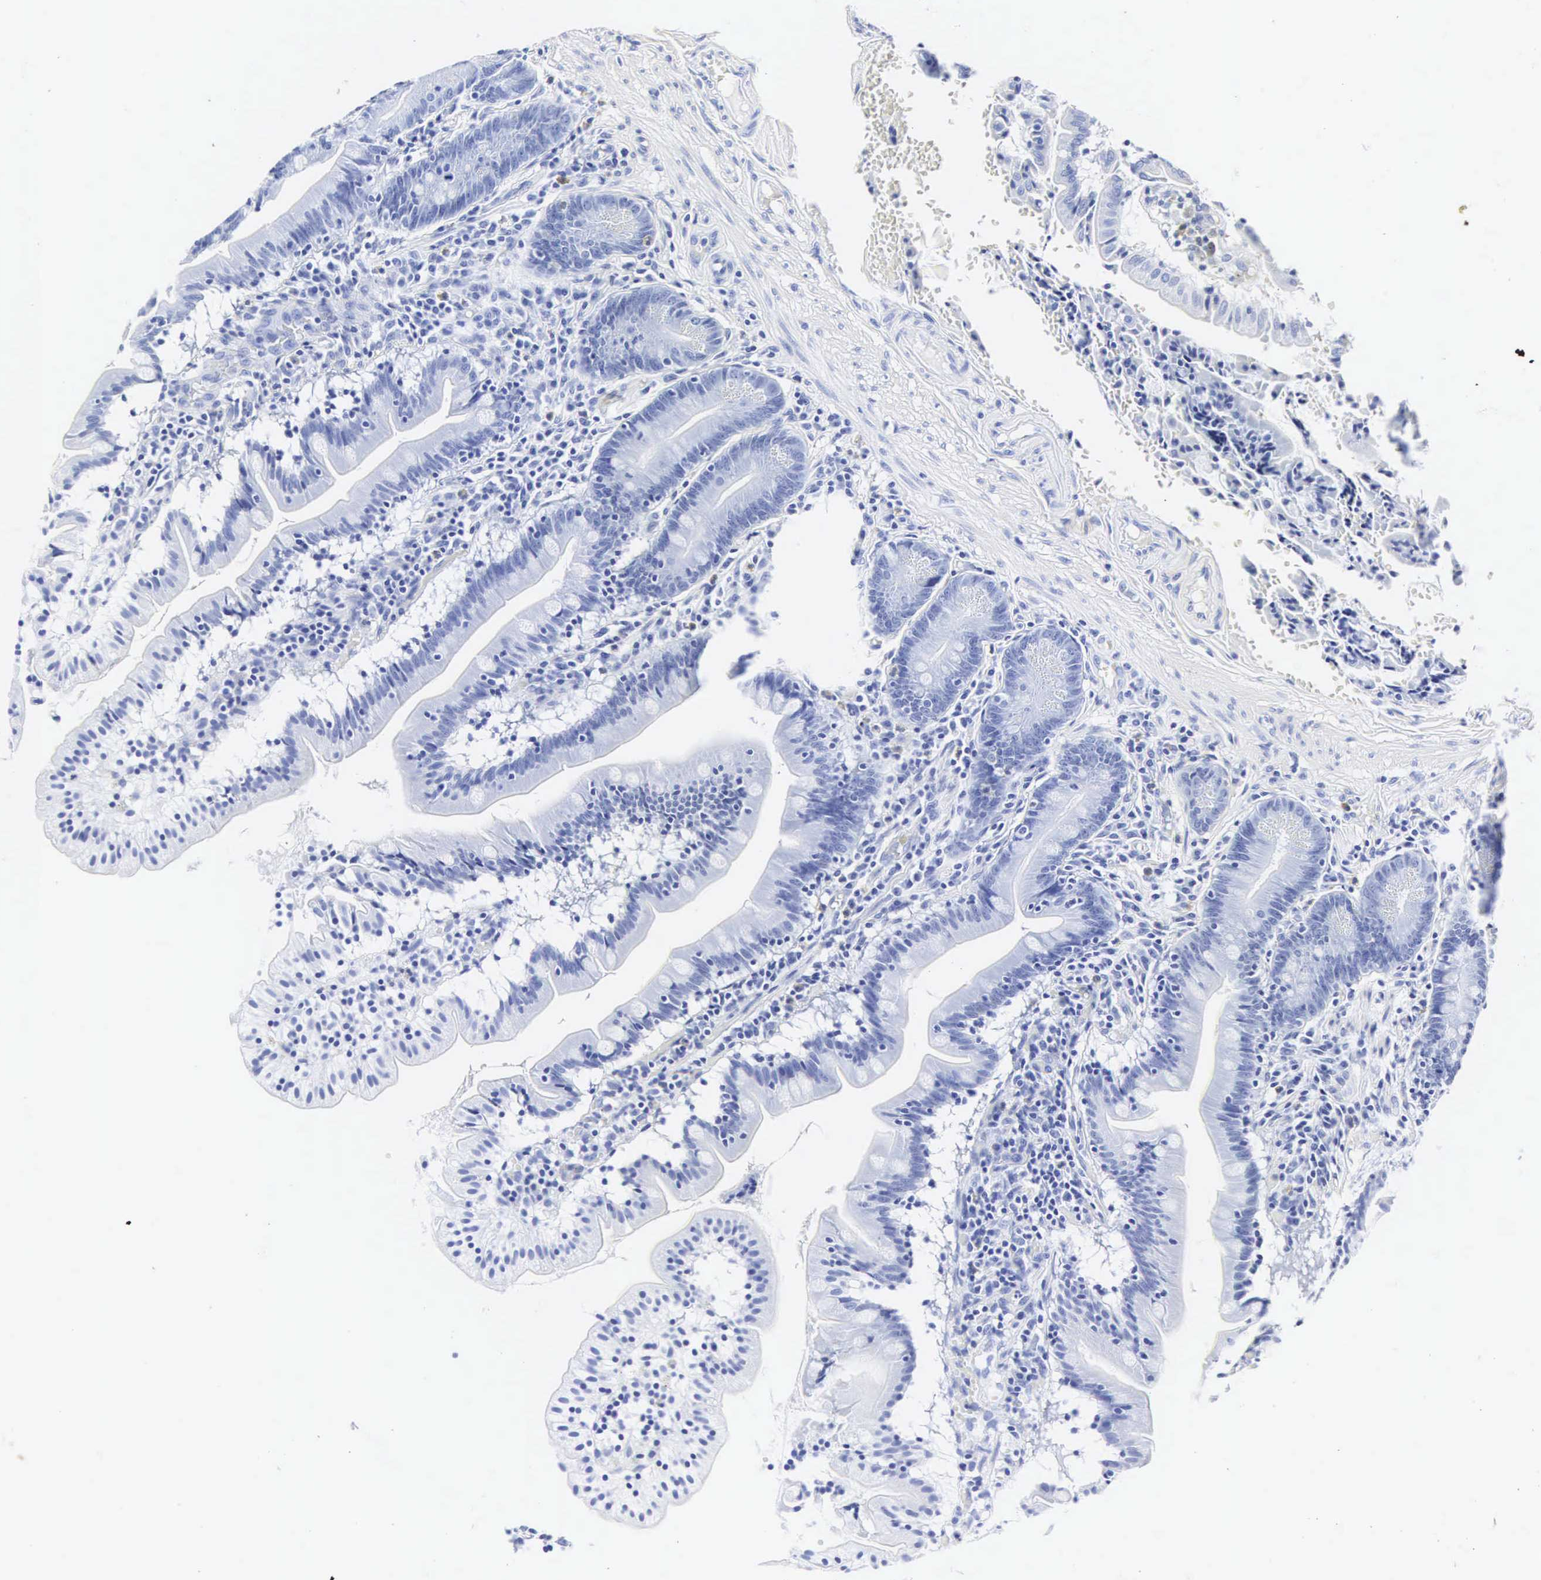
{"staining": {"intensity": "negative", "quantity": "none", "location": "none"}, "tissue": "small intestine", "cell_type": "Glandular cells", "image_type": "normal", "snomed": [{"axis": "morphology", "description": "Normal tissue, NOS"}, {"axis": "topography", "description": "Small intestine"}], "caption": "A histopathology image of human small intestine is negative for staining in glandular cells.", "gene": "INS", "patient": {"sex": "female", "age": 69}}